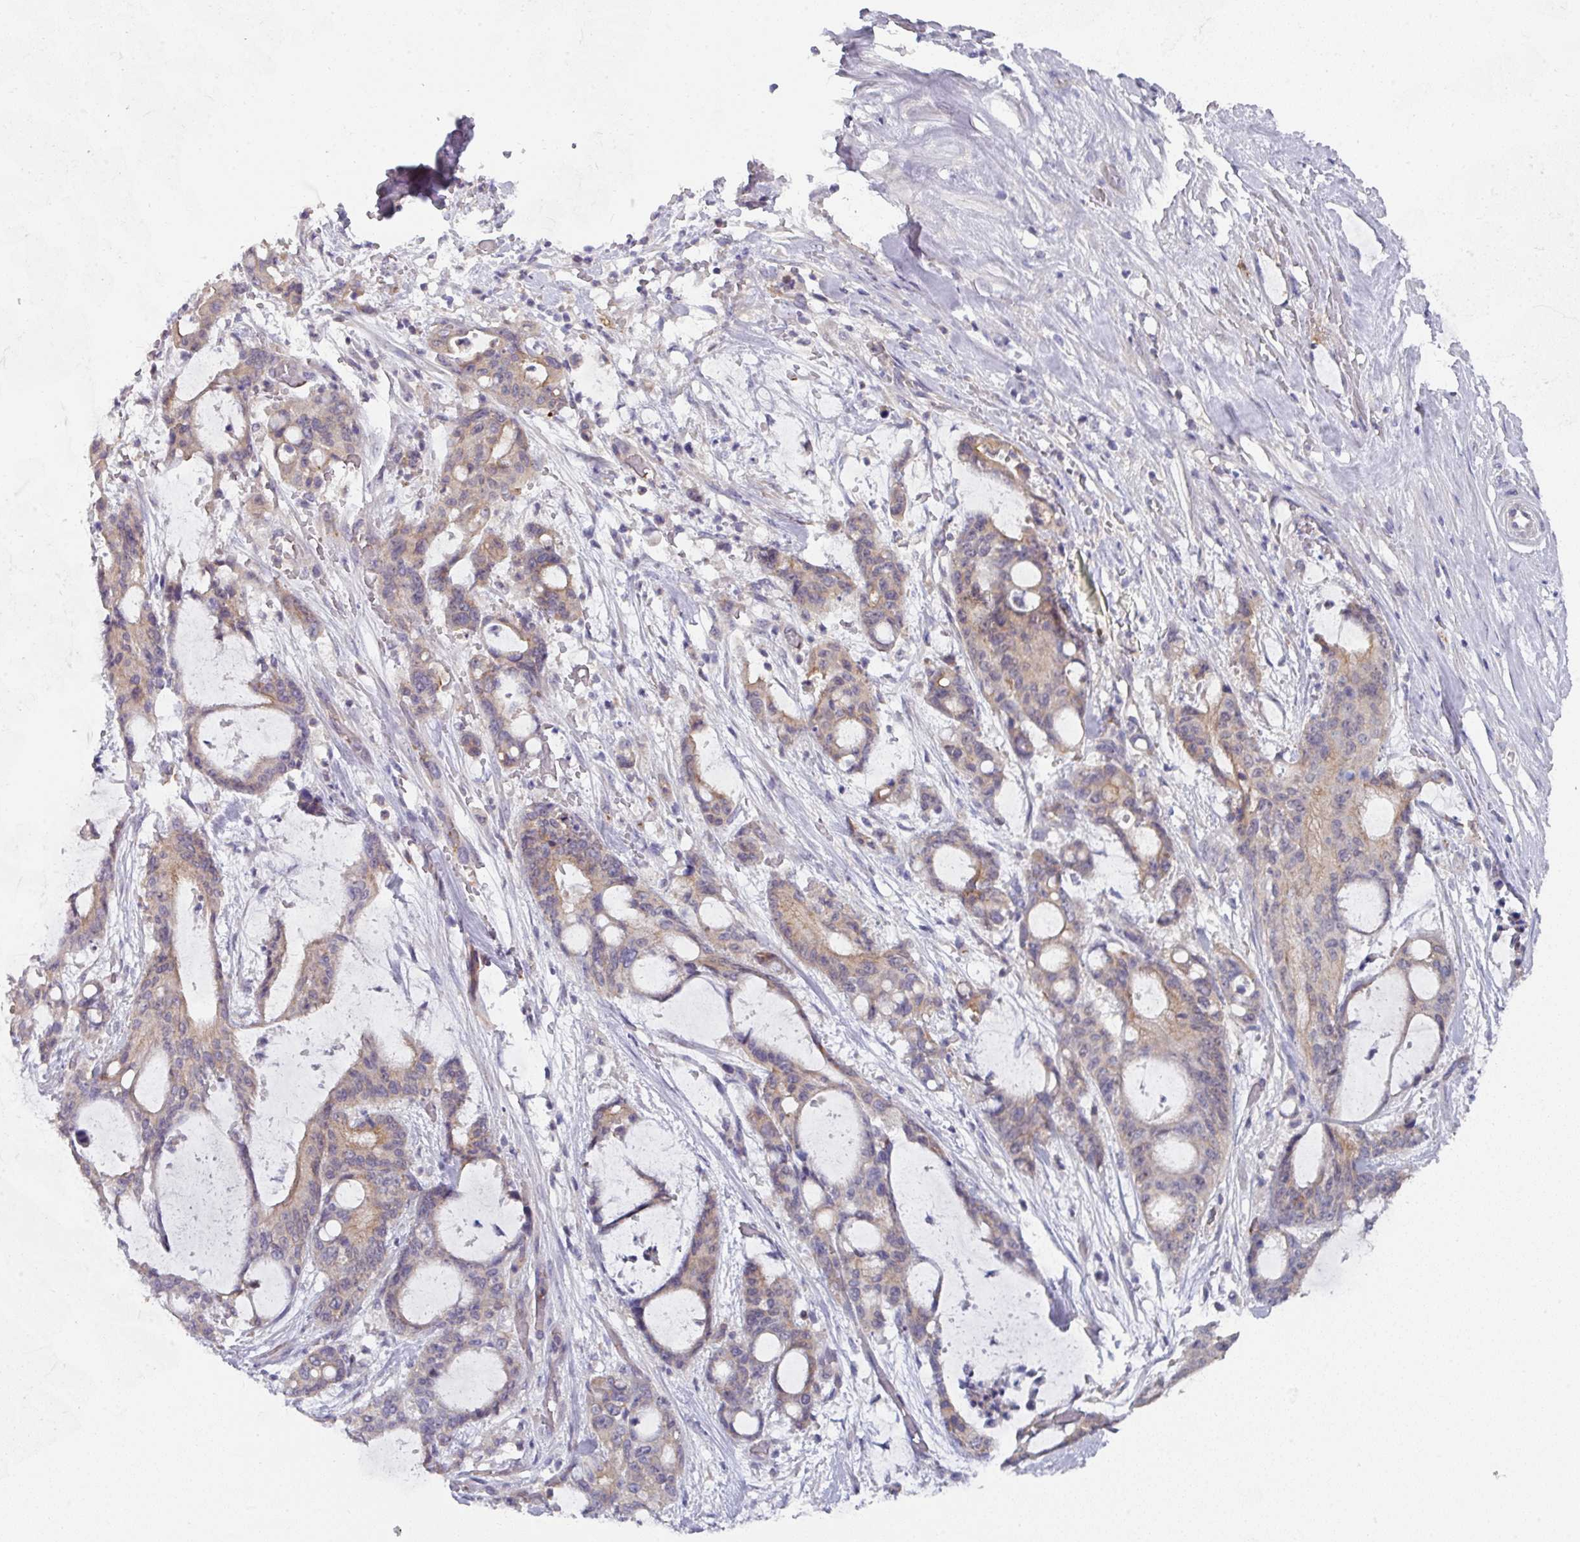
{"staining": {"intensity": "weak", "quantity": "25%-75%", "location": "cytoplasmic/membranous"}, "tissue": "liver cancer", "cell_type": "Tumor cells", "image_type": "cancer", "snomed": [{"axis": "morphology", "description": "Normal tissue, NOS"}, {"axis": "morphology", "description": "Cholangiocarcinoma"}, {"axis": "topography", "description": "Liver"}, {"axis": "topography", "description": "Peripheral nerve tissue"}], "caption": "Protein staining by immunohistochemistry (IHC) exhibits weak cytoplasmic/membranous expression in about 25%-75% of tumor cells in liver cholangiocarcinoma.", "gene": "DCAF12L2", "patient": {"sex": "female", "age": 73}}